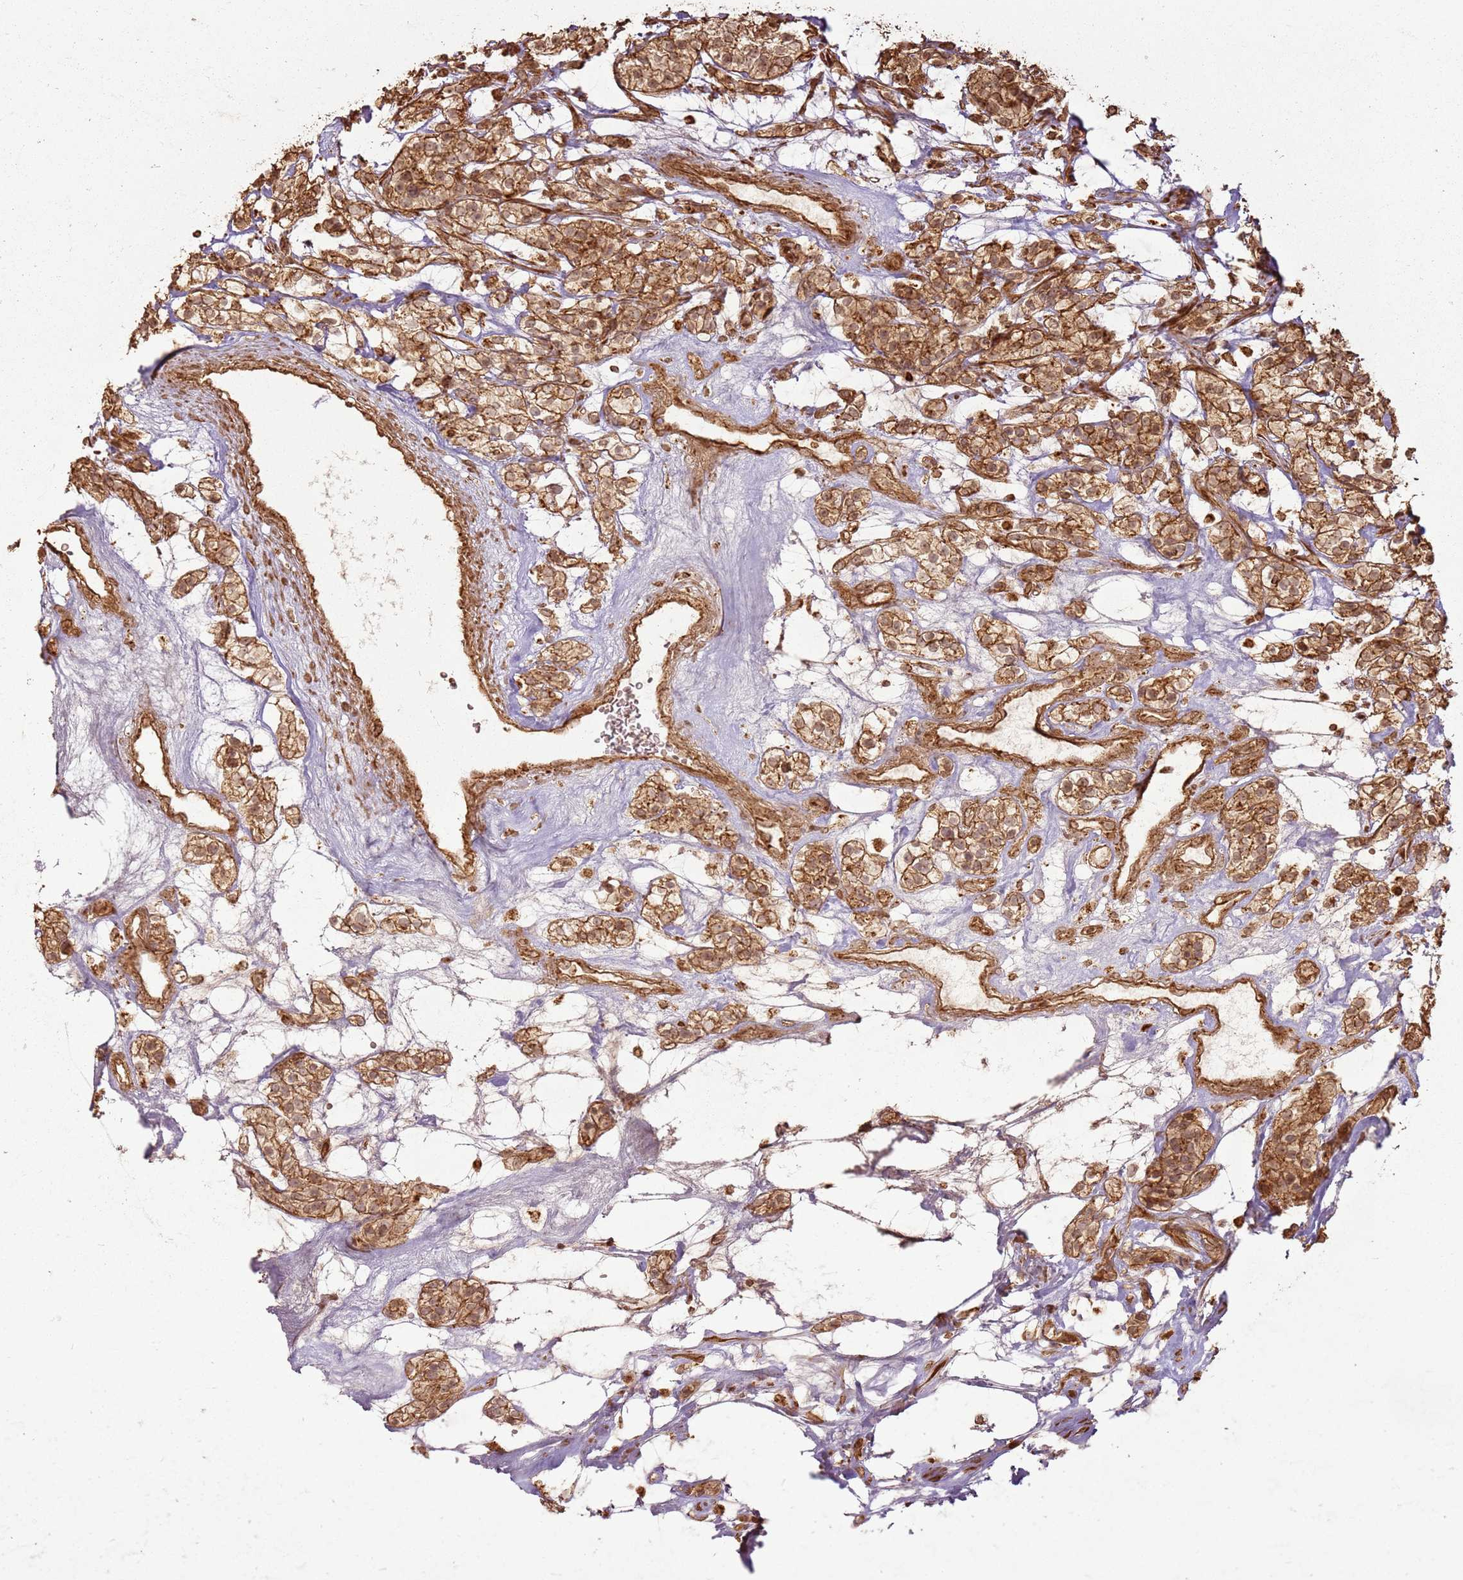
{"staining": {"intensity": "moderate", "quantity": ">75%", "location": "cytoplasmic/membranous,nuclear"}, "tissue": "renal cancer", "cell_type": "Tumor cells", "image_type": "cancer", "snomed": [{"axis": "morphology", "description": "Adenocarcinoma, NOS"}, {"axis": "topography", "description": "Kidney"}], "caption": "Protein staining of adenocarcinoma (renal) tissue demonstrates moderate cytoplasmic/membranous and nuclear expression in approximately >75% of tumor cells.", "gene": "MRPS6", "patient": {"sex": "female", "age": 57}}